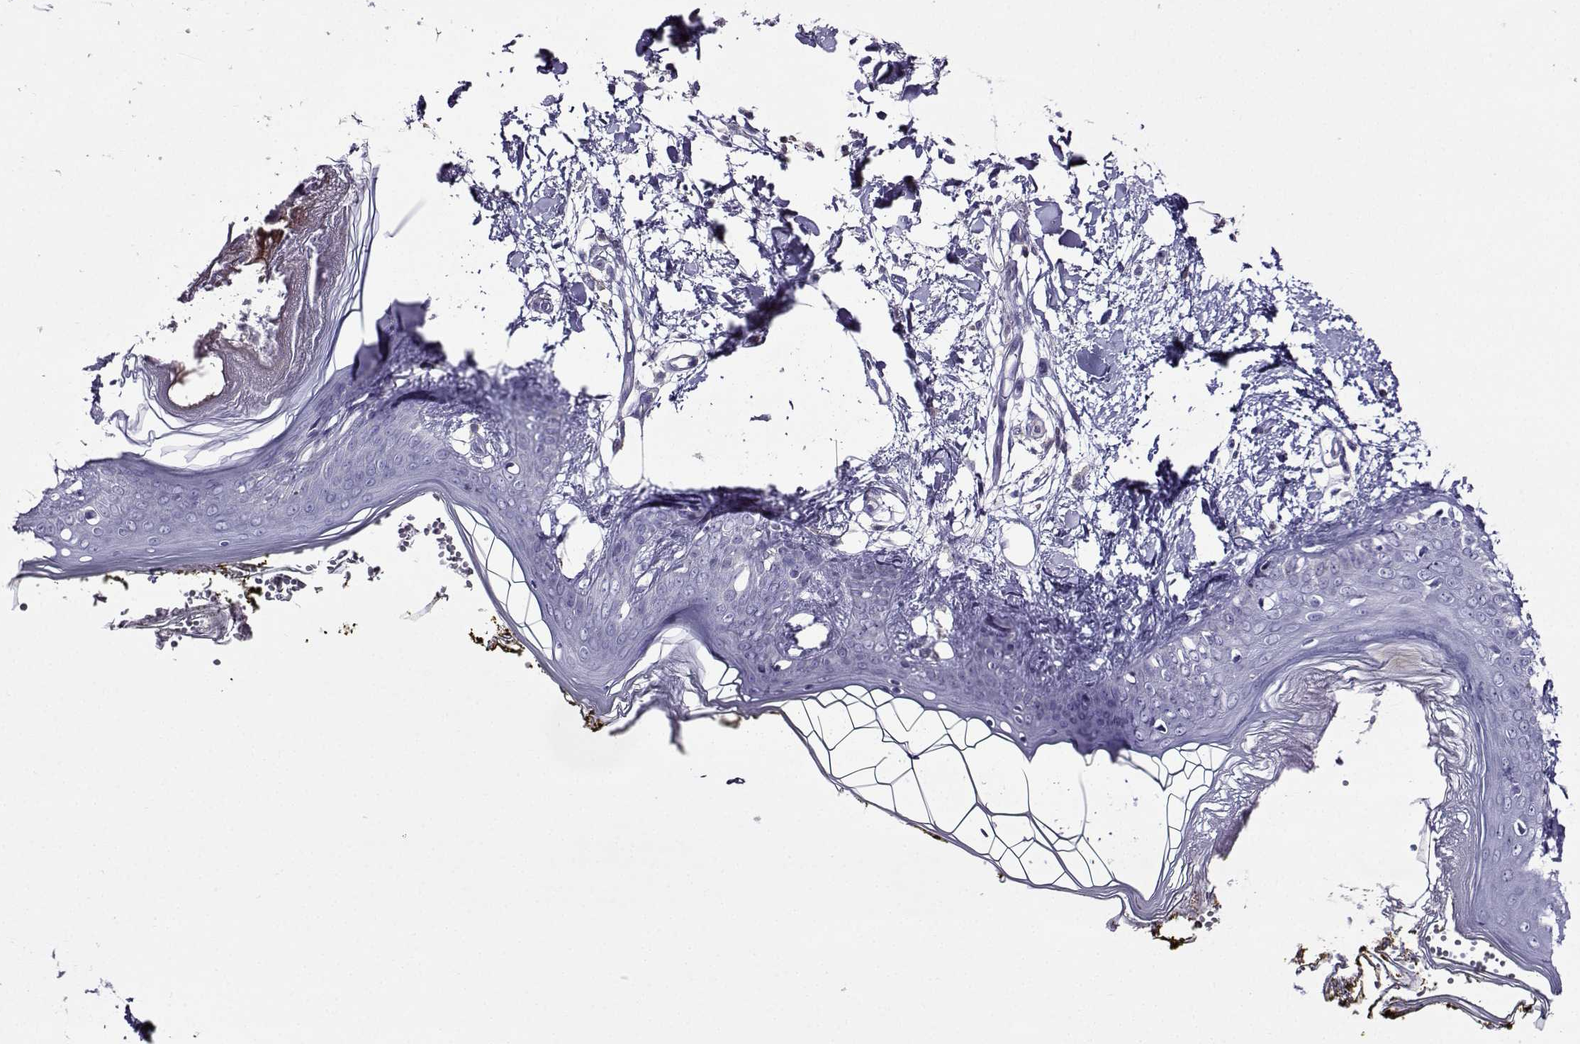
{"staining": {"intensity": "negative", "quantity": "none", "location": "none"}, "tissue": "skin", "cell_type": "Fibroblasts", "image_type": "normal", "snomed": [{"axis": "morphology", "description": "Normal tissue, NOS"}, {"axis": "topography", "description": "Skin"}], "caption": "A photomicrograph of human skin is negative for staining in fibroblasts. Brightfield microscopy of immunohistochemistry (IHC) stained with DAB (3,3'-diaminobenzidine) (brown) and hematoxylin (blue), captured at high magnification.", "gene": "TMEM266", "patient": {"sex": "female", "age": 34}}